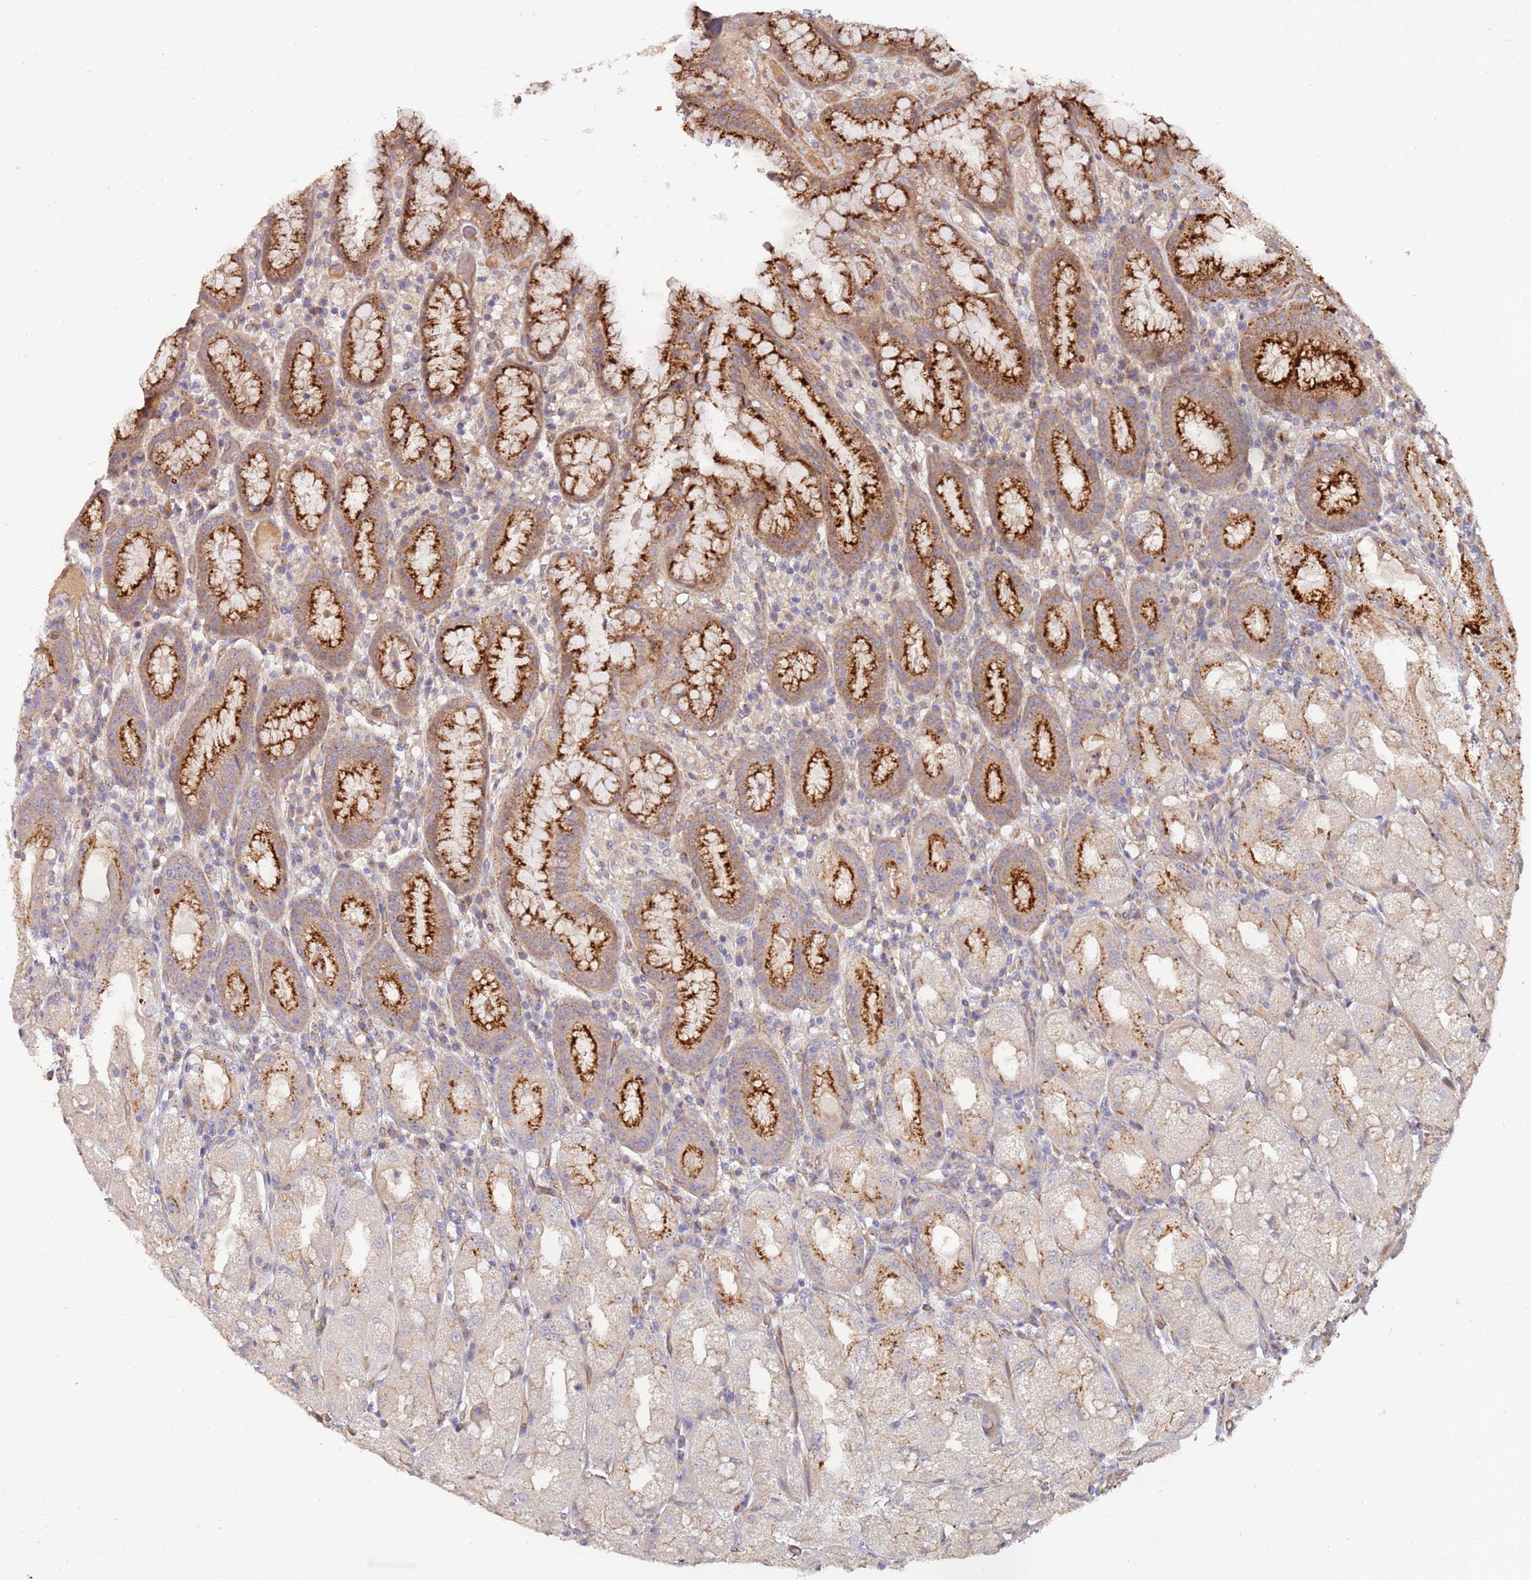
{"staining": {"intensity": "strong", "quantity": "25%-75%", "location": "cytoplasmic/membranous"}, "tissue": "stomach", "cell_type": "Glandular cells", "image_type": "normal", "snomed": [{"axis": "morphology", "description": "Normal tissue, NOS"}, {"axis": "topography", "description": "Stomach, upper"}], "caption": "DAB immunohistochemical staining of normal human stomach demonstrates strong cytoplasmic/membranous protein positivity in approximately 25%-75% of glandular cells. (Stains: DAB (3,3'-diaminobenzidine) in brown, nuclei in blue, Microscopy: brightfield microscopy at high magnification).", "gene": "ABCB6", "patient": {"sex": "male", "age": 52}}